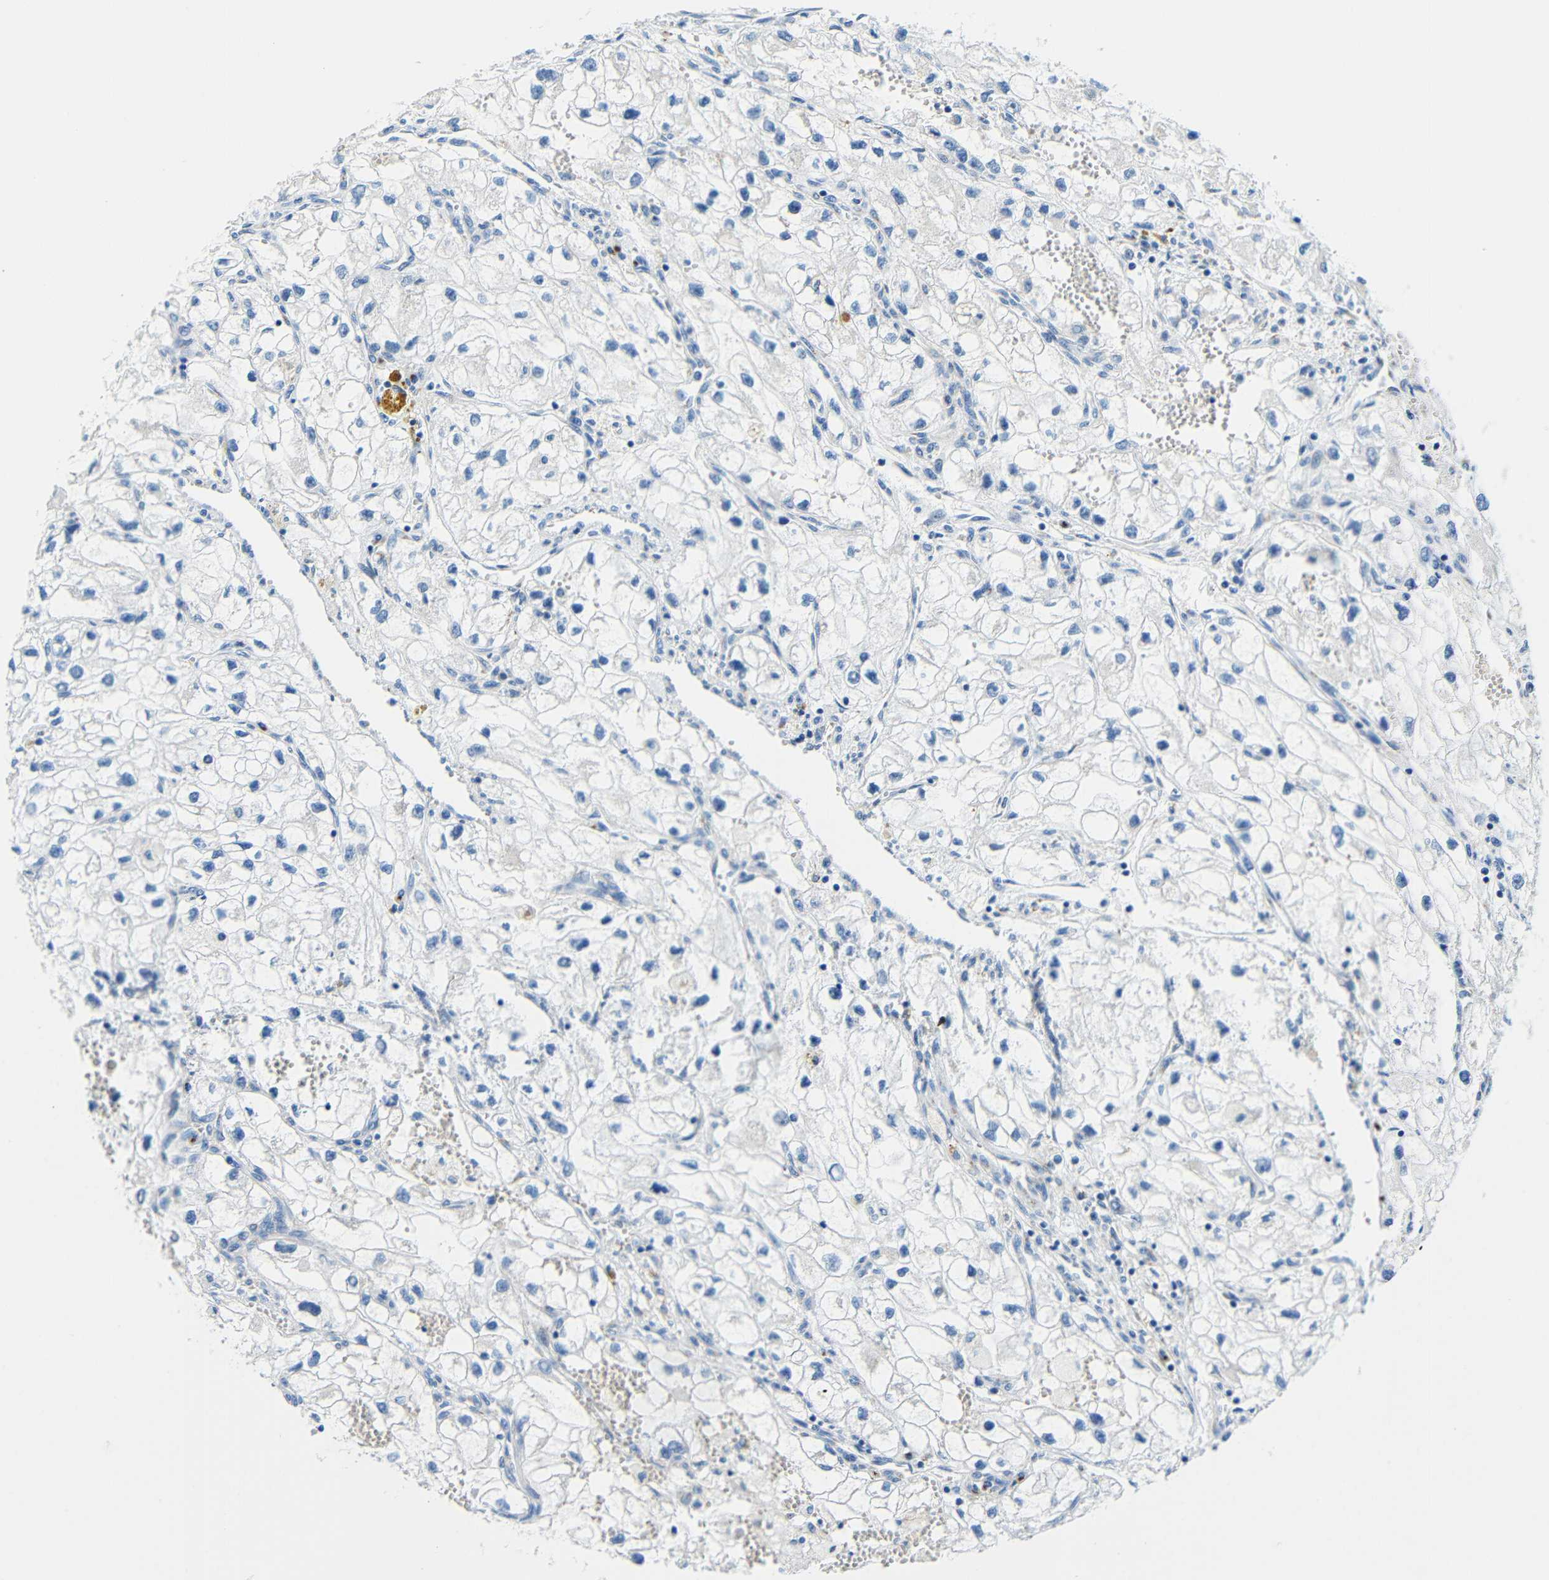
{"staining": {"intensity": "negative", "quantity": "none", "location": "none"}, "tissue": "renal cancer", "cell_type": "Tumor cells", "image_type": "cancer", "snomed": [{"axis": "morphology", "description": "Adenocarcinoma, NOS"}, {"axis": "topography", "description": "Kidney"}], "caption": "Renal adenocarcinoma stained for a protein using immunohistochemistry (IHC) displays no positivity tumor cells.", "gene": "USO1", "patient": {"sex": "female", "age": 70}}